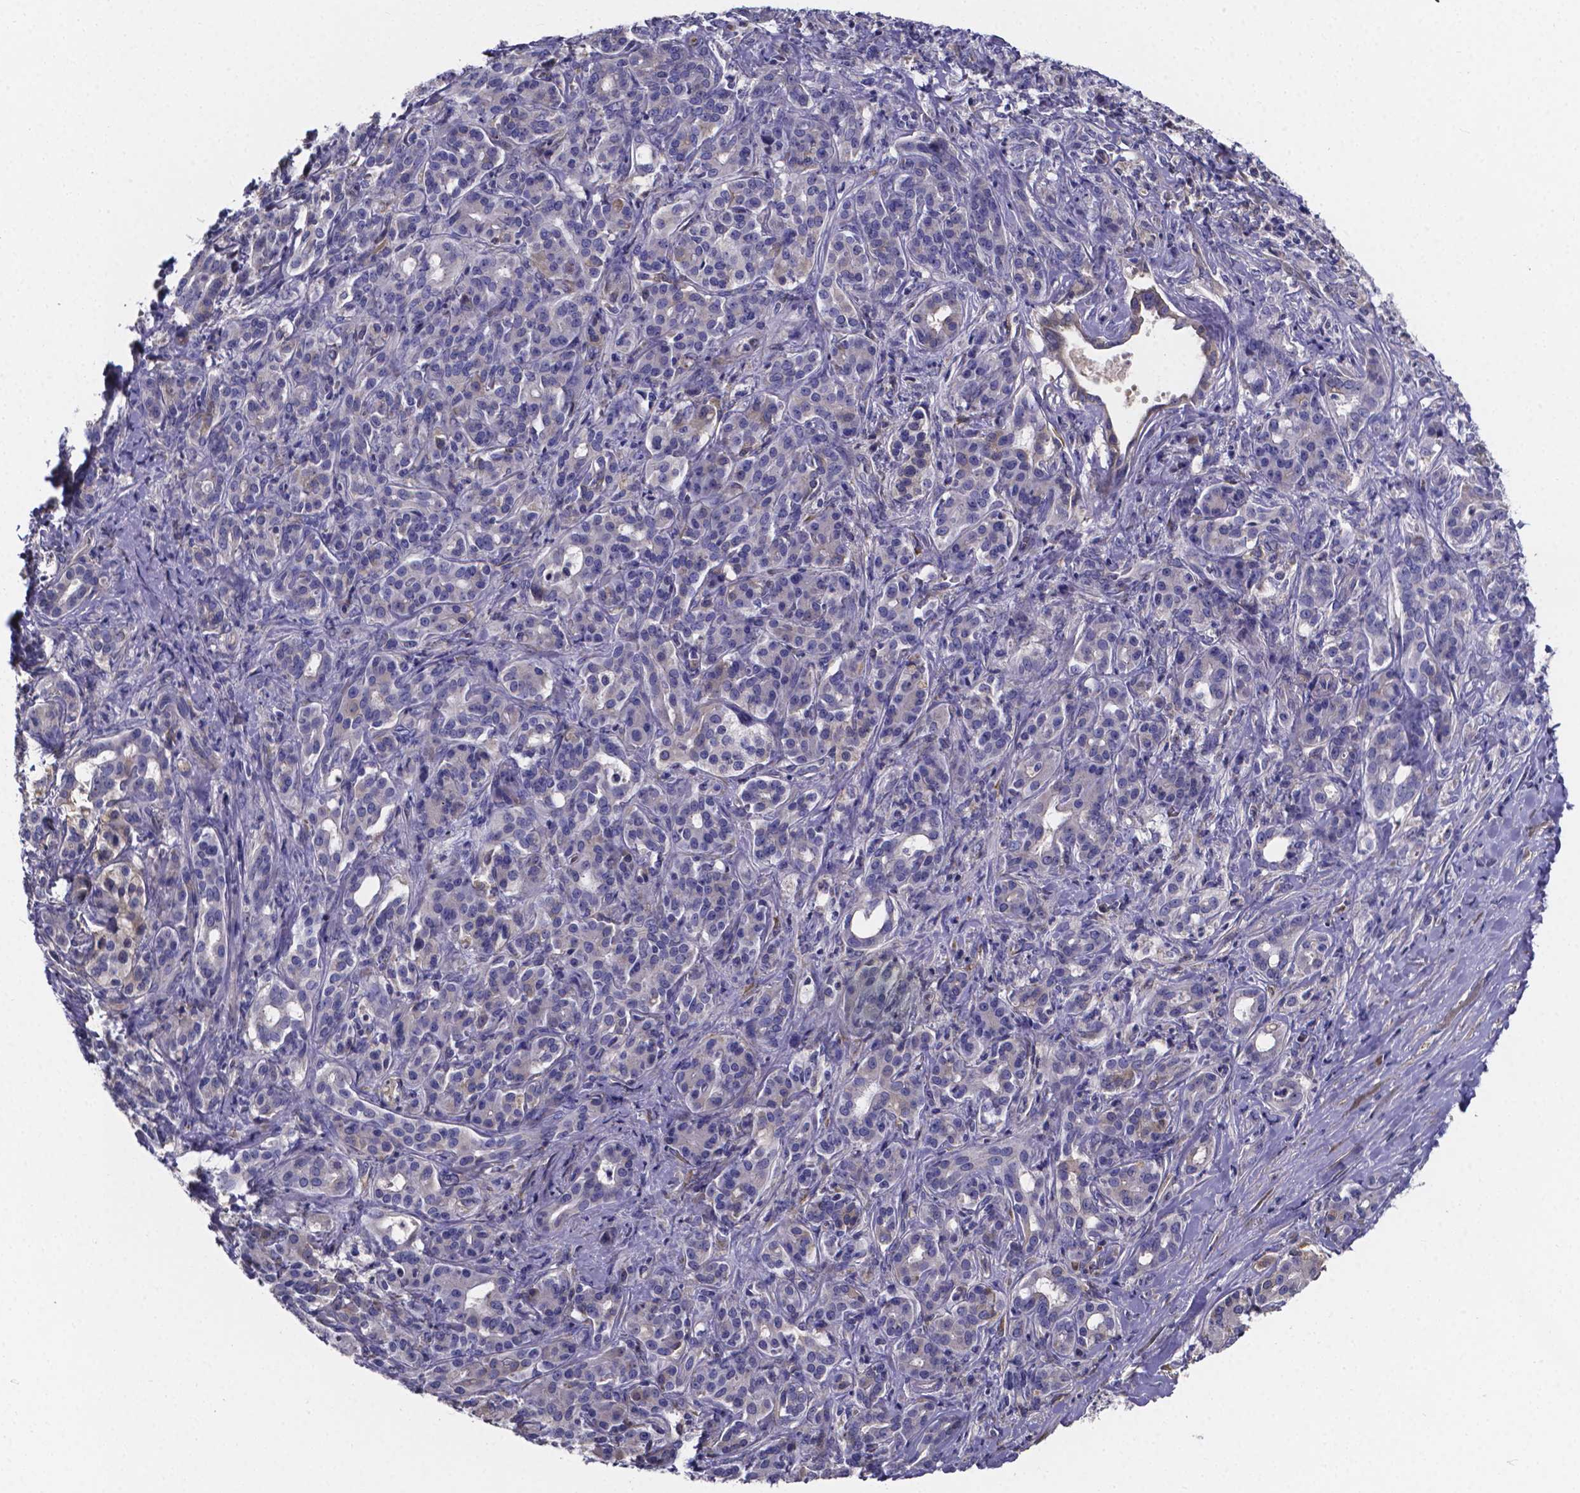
{"staining": {"intensity": "negative", "quantity": "none", "location": "none"}, "tissue": "pancreatic cancer", "cell_type": "Tumor cells", "image_type": "cancer", "snomed": [{"axis": "morphology", "description": "Normal tissue, NOS"}, {"axis": "morphology", "description": "Inflammation, NOS"}, {"axis": "morphology", "description": "Adenocarcinoma, NOS"}, {"axis": "topography", "description": "Pancreas"}], "caption": "Immunohistochemical staining of pancreatic cancer (adenocarcinoma) reveals no significant staining in tumor cells. (Stains: DAB (3,3'-diaminobenzidine) immunohistochemistry (IHC) with hematoxylin counter stain, Microscopy: brightfield microscopy at high magnification).", "gene": "SFRP4", "patient": {"sex": "male", "age": 57}}